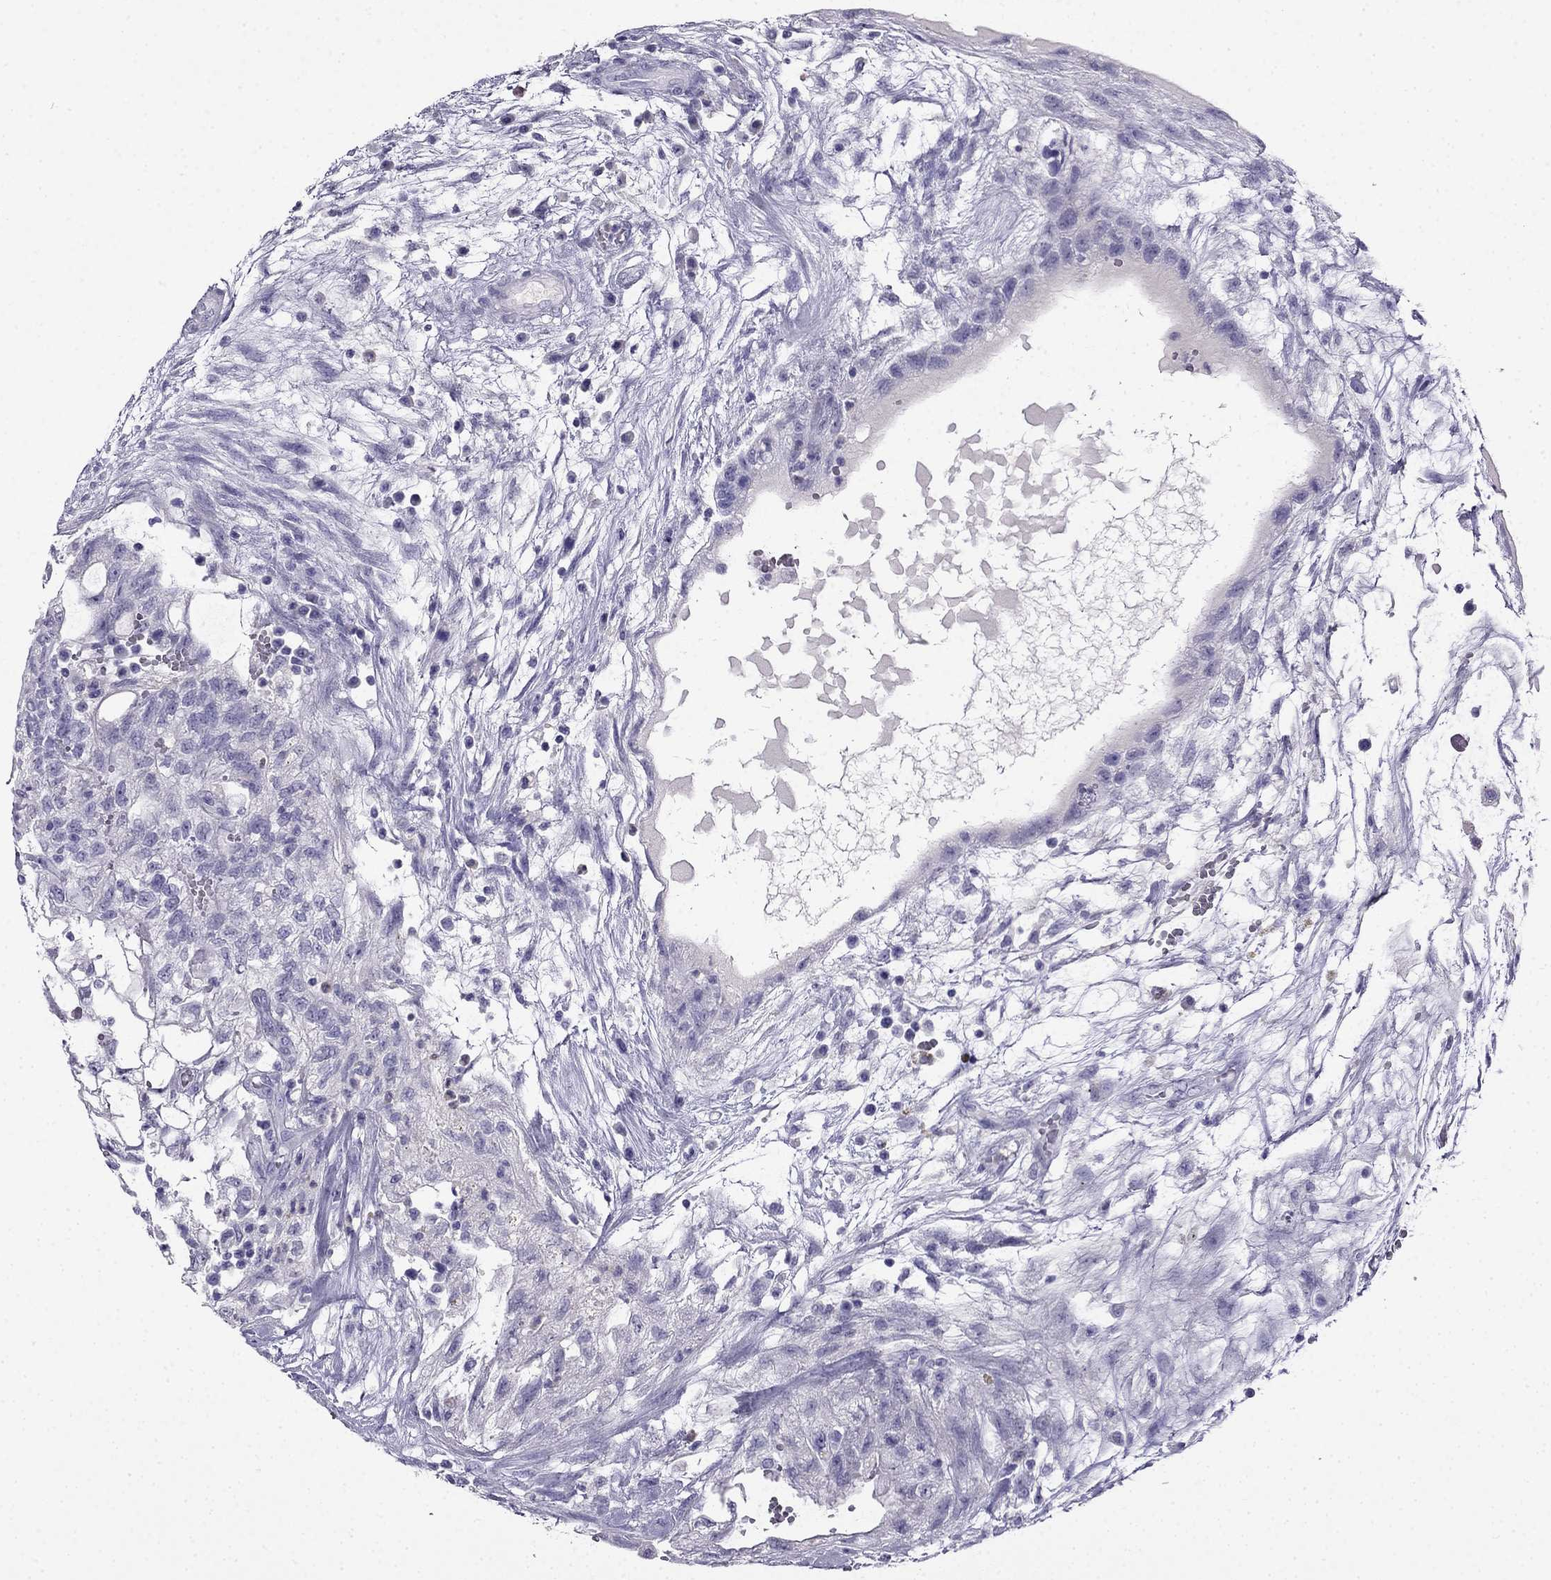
{"staining": {"intensity": "negative", "quantity": "none", "location": "none"}, "tissue": "testis cancer", "cell_type": "Tumor cells", "image_type": "cancer", "snomed": [{"axis": "morphology", "description": "Normal tissue, NOS"}, {"axis": "morphology", "description": "Carcinoma, Embryonal, NOS"}, {"axis": "topography", "description": "Testis"}, {"axis": "topography", "description": "Epididymis"}], "caption": "An image of human testis cancer is negative for staining in tumor cells. (IHC, brightfield microscopy, high magnification).", "gene": "CDHR4", "patient": {"sex": "male", "age": 32}}